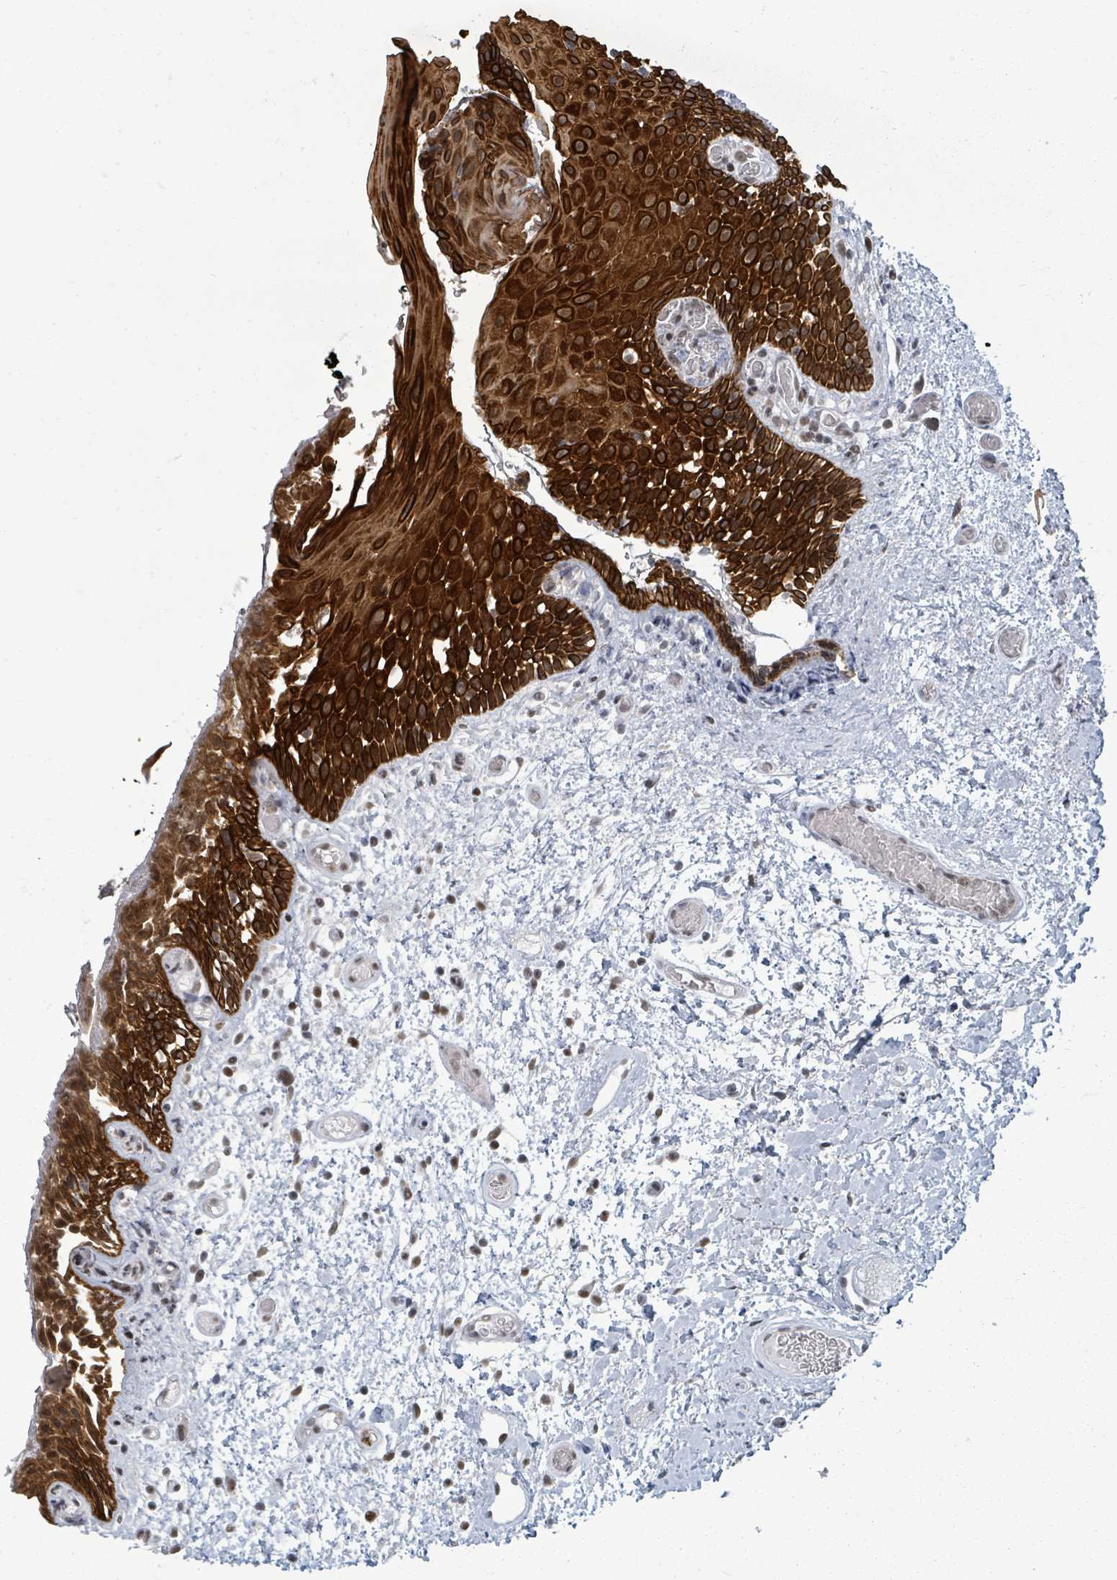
{"staining": {"intensity": "strong", "quantity": ">75%", "location": "cytoplasmic/membranous,nuclear"}, "tissue": "oral mucosa", "cell_type": "Squamous epithelial cells", "image_type": "normal", "snomed": [{"axis": "morphology", "description": "Normal tissue, NOS"}, {"axis": "morphology", "description": "Squamous cell carcinoma, NOS"}, {"axis": "topography", "description": "Oral tissue"}, {"axis": "topography", "description": "Tounge, NOS"}, {"axis": "topography", "description": "Head-Neck"}], "caption": "A high amount of strong cytoplasmic/membranous,nuclear positivity is seen in approximately >75% of squamous epithelial cells in unremarkable oral mucosa. (brown staining indicates protein expression, while blue staining denotes nuclei).", "gene": "BIVM", "patient": {"sex": "male", "age": 76}}